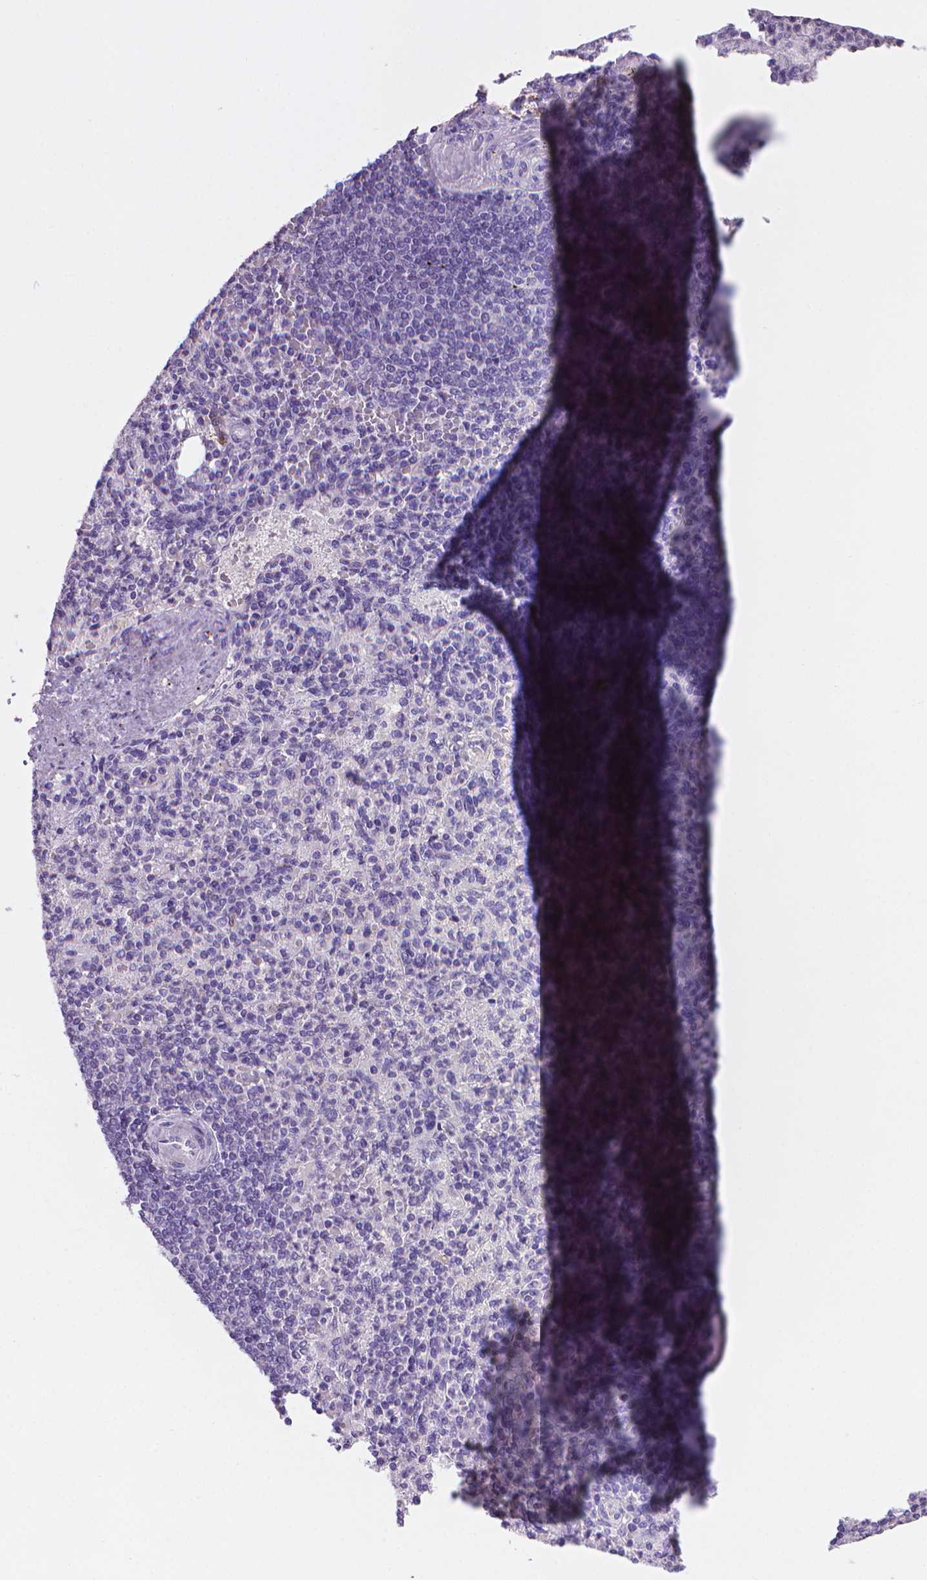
{"staining": {"intensity": "negative", "quantity": "none", "location": "none"}, "tissue": "spleen", "cell_type": "Cells in red pulp", "image_type": "normal", "snomed": [{"axis": "morphology", "description": "Normal tissue, NOS"}, {"axis": "topography", "description": "Spleen"}], "caption": "The micrograph demonstrates no staining of cells in red pulp in benign spleen. (Stains: DAB immunohistochemistry (IHC) with hematoxylin counter stain, Microscopy: brightfield microscopy at high magnification).", "gene": "MUC1", "patient": {"sex": "female", "age": 74}}